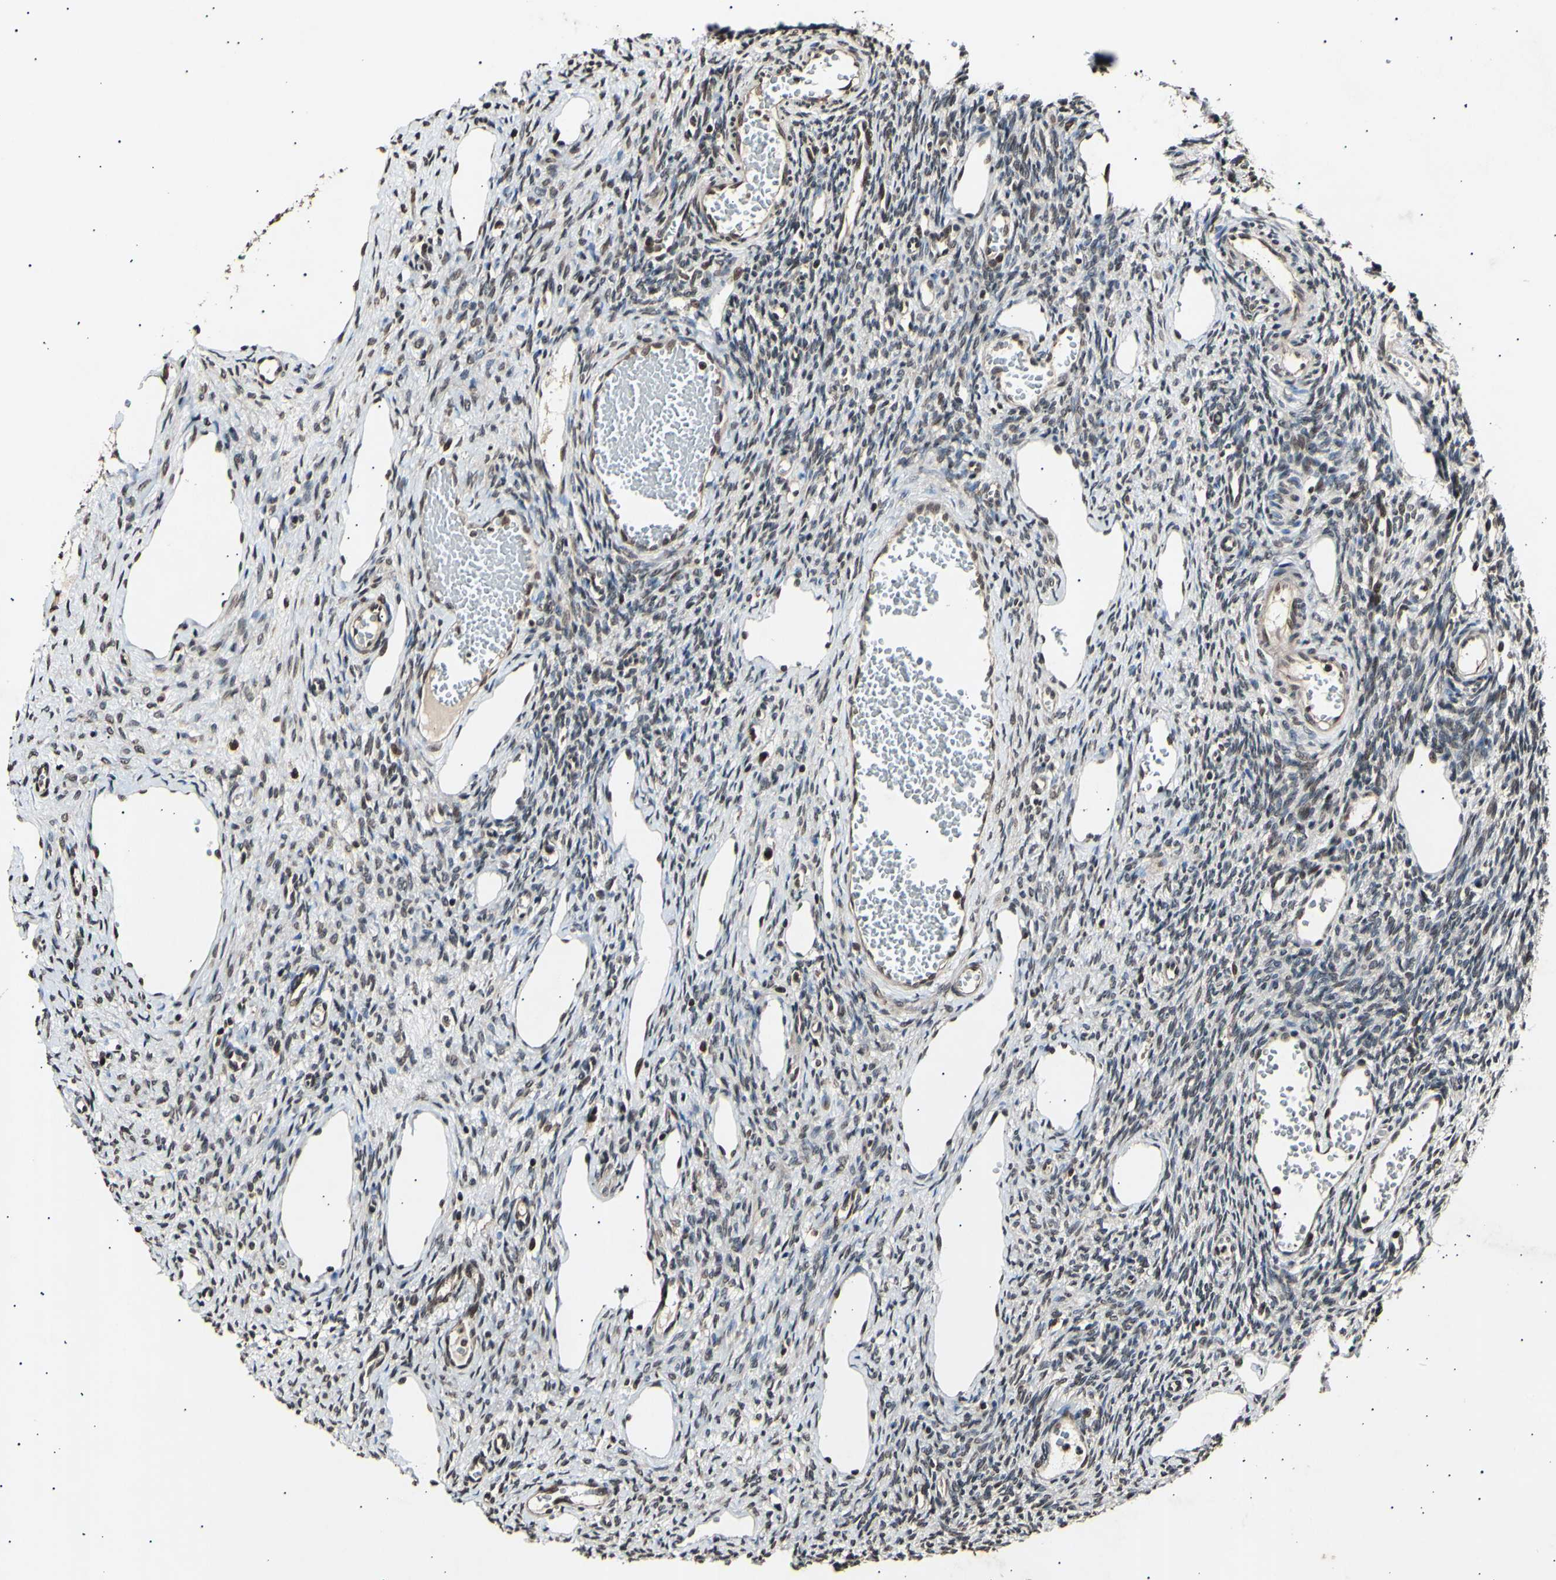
{"staining": {"intensity": "weak", "quantity": "<25%", "location": "nuclear"}, "tissue": "ovary", "cell_type": "Ovarian stroma cells", "image_type": "normal", "snomed": [{"axis": "morphology", "description": "Normal tissue, NOS"}, {"axis": "topography", "description": "Ovary"}], "caption": "Protein analysis of unremarkable ovary demonstrates no significant positivity in ovarian stroma cells.", "gene": "ANAPC7", "patient": {"sex": "female", "age": 33}}